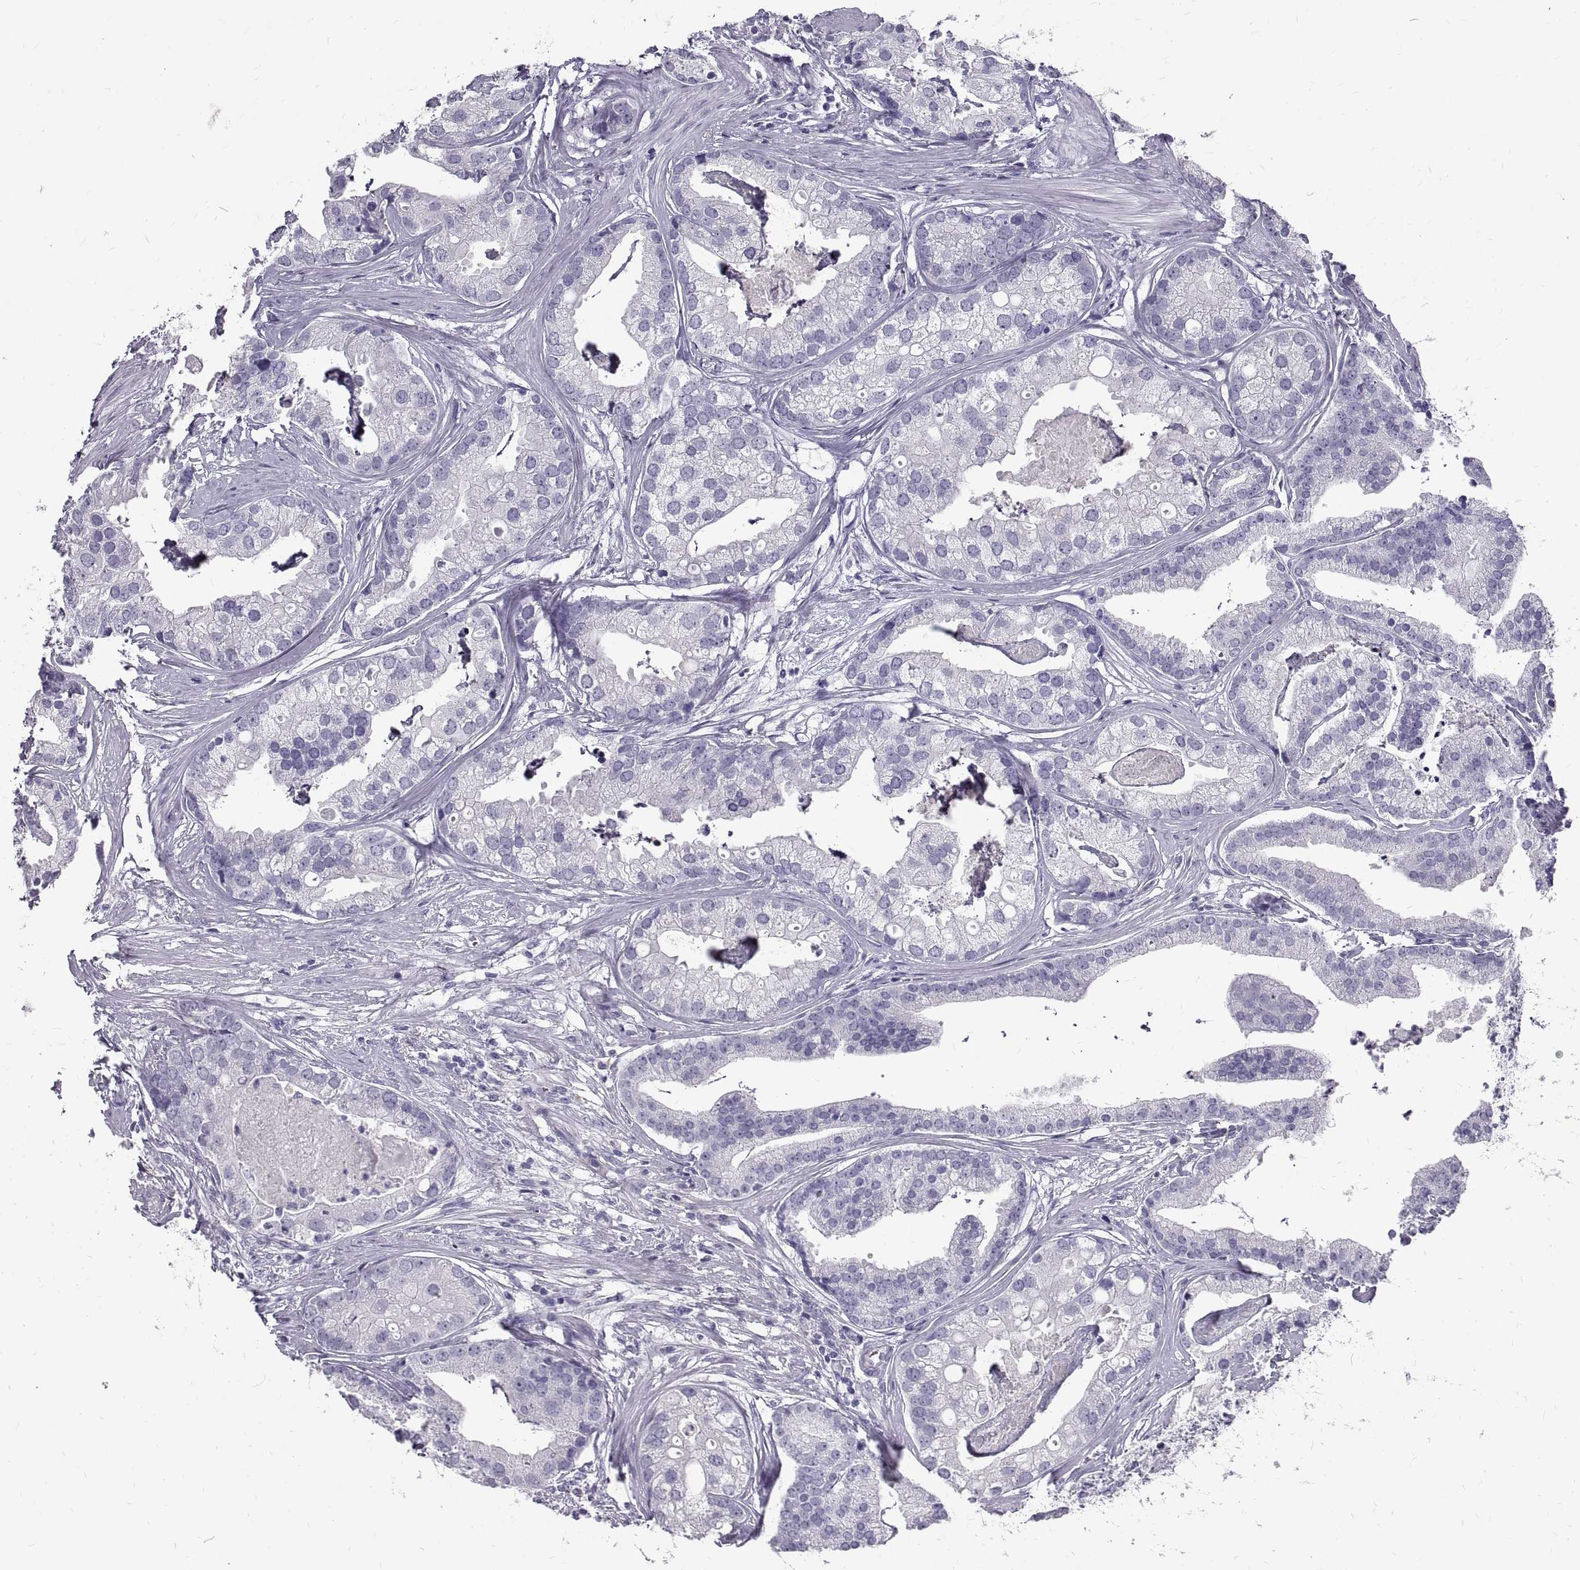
{"staining": {"intensity": "negative", "quantity": "none", "location": "none"}, "tissue": "prostate cancer", "cell_type": "Tumor cells", "image_type": "cancer", "snomed": [{"axis": "morphology", "description": "Adenocarcinoma, NOS"}, {"axis": "topography", "description": "Prostate and seminal vesicle, NOS"}, {"axis": "topography", "description": "Prostate"}], "caption": "Prostate cancer (adenocarcinoma) was stained to show a protein in brown. There is no significant staining in tumor cells. The staining was performed using DAB (3,3'-diaminobenzidine) to visualize the protein expression in brown, while the nuclei were stained in blue with hematoxylin (Magnification: 20x).", "gene": "GNG12", "patient": {"sex": "male", "age": 44}}